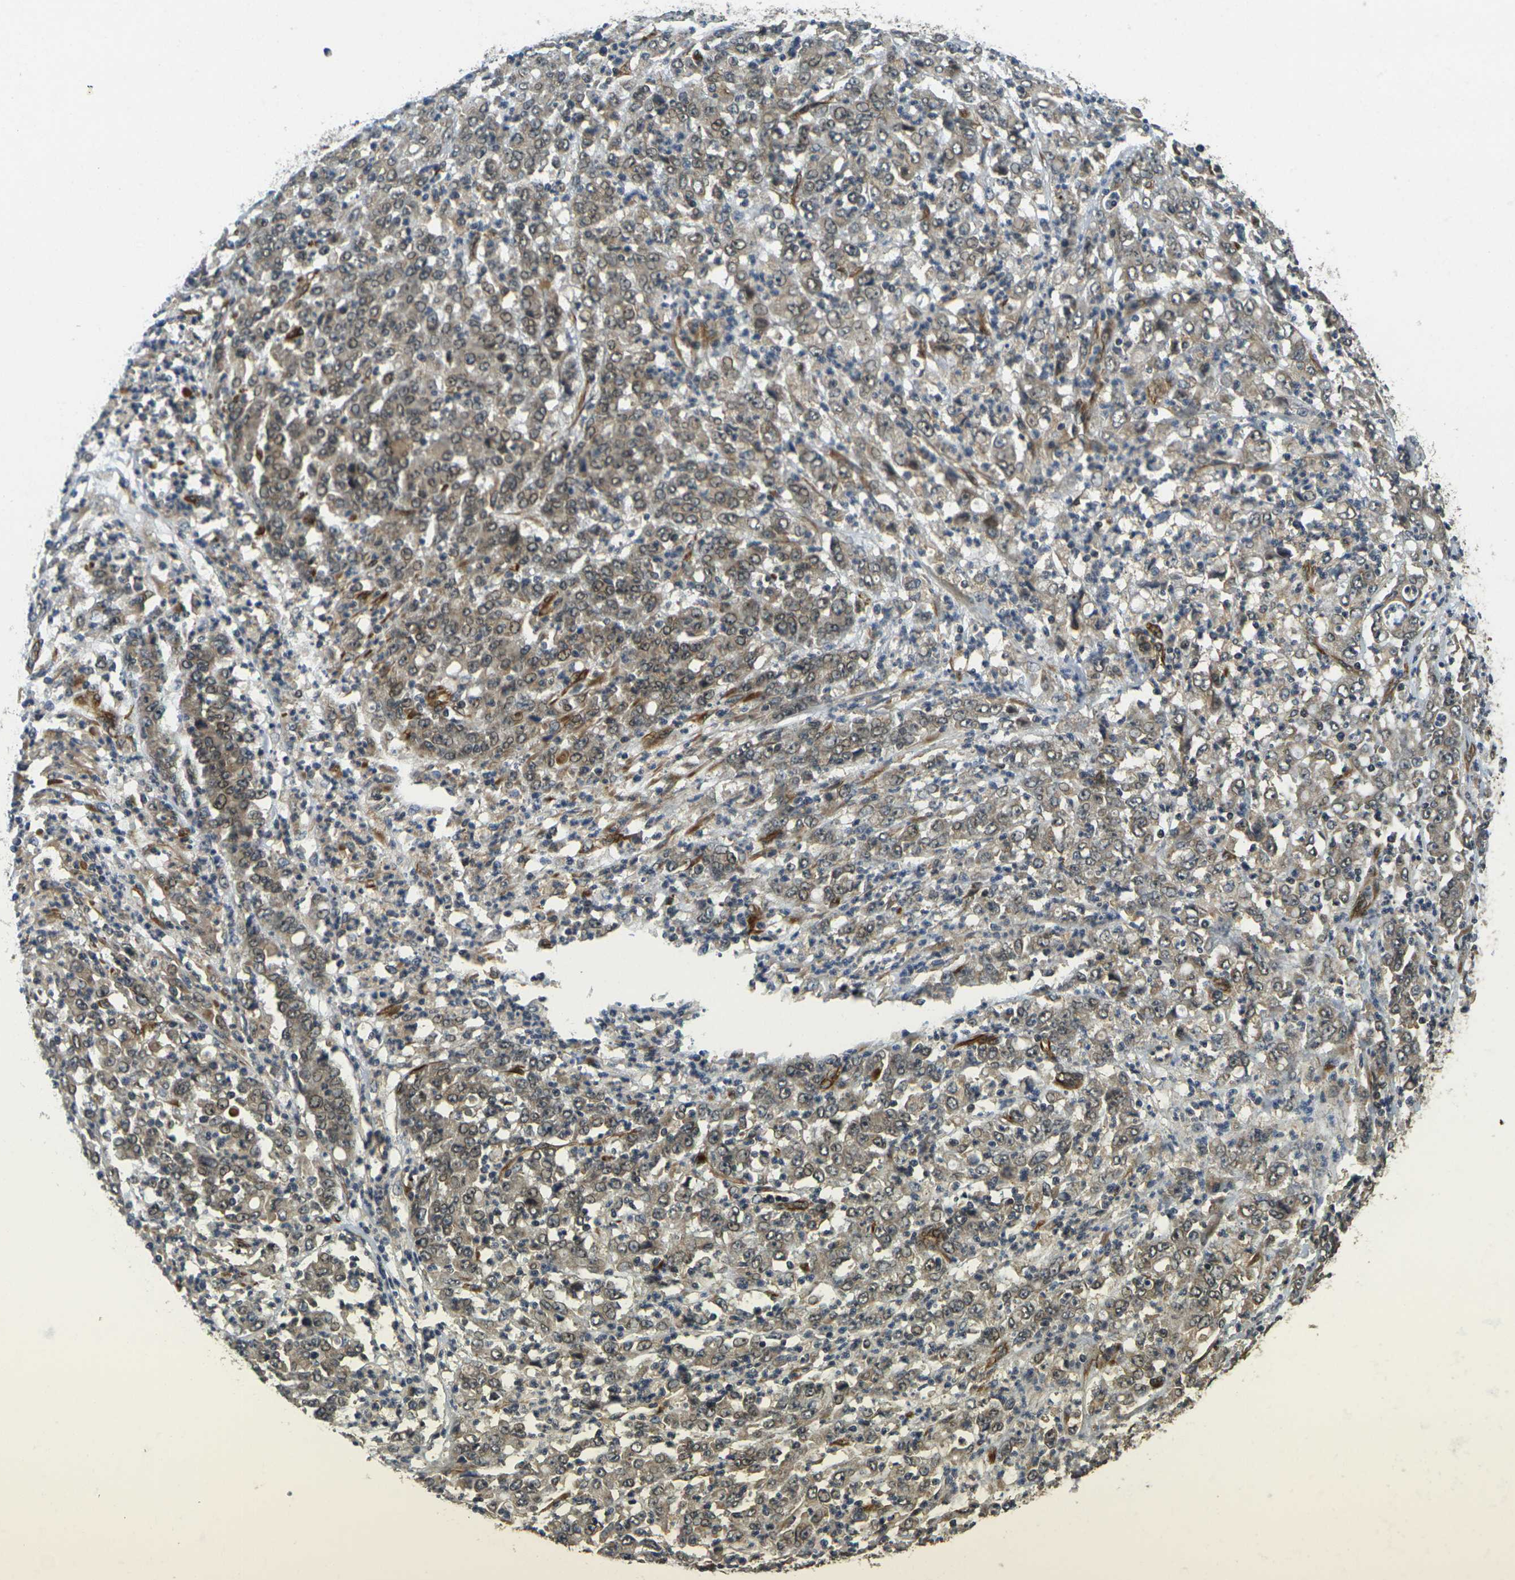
{"staining": {"intensity": "weak", "quantity": "25%-75%", "location": "cytoplasmic/membranous"}, "tissue": "stomach cancer", "cell_type": "Tumor cells", "image_type": "cancer", "snomed": [{"axis": "morphology", "description": "Adenocarcinoma, NOS"}, {"axis": "topography", "description": "Stomach, lower"}], "caption": "Immunohistochemical staining of adenocarcinoma (stomach) reveals weak cytoplasmic/membranous protein positivity in approximately 25%-75% of tumor cells.", "gene": "FUT11", "patient": {"sex": "female", "age": 71}}